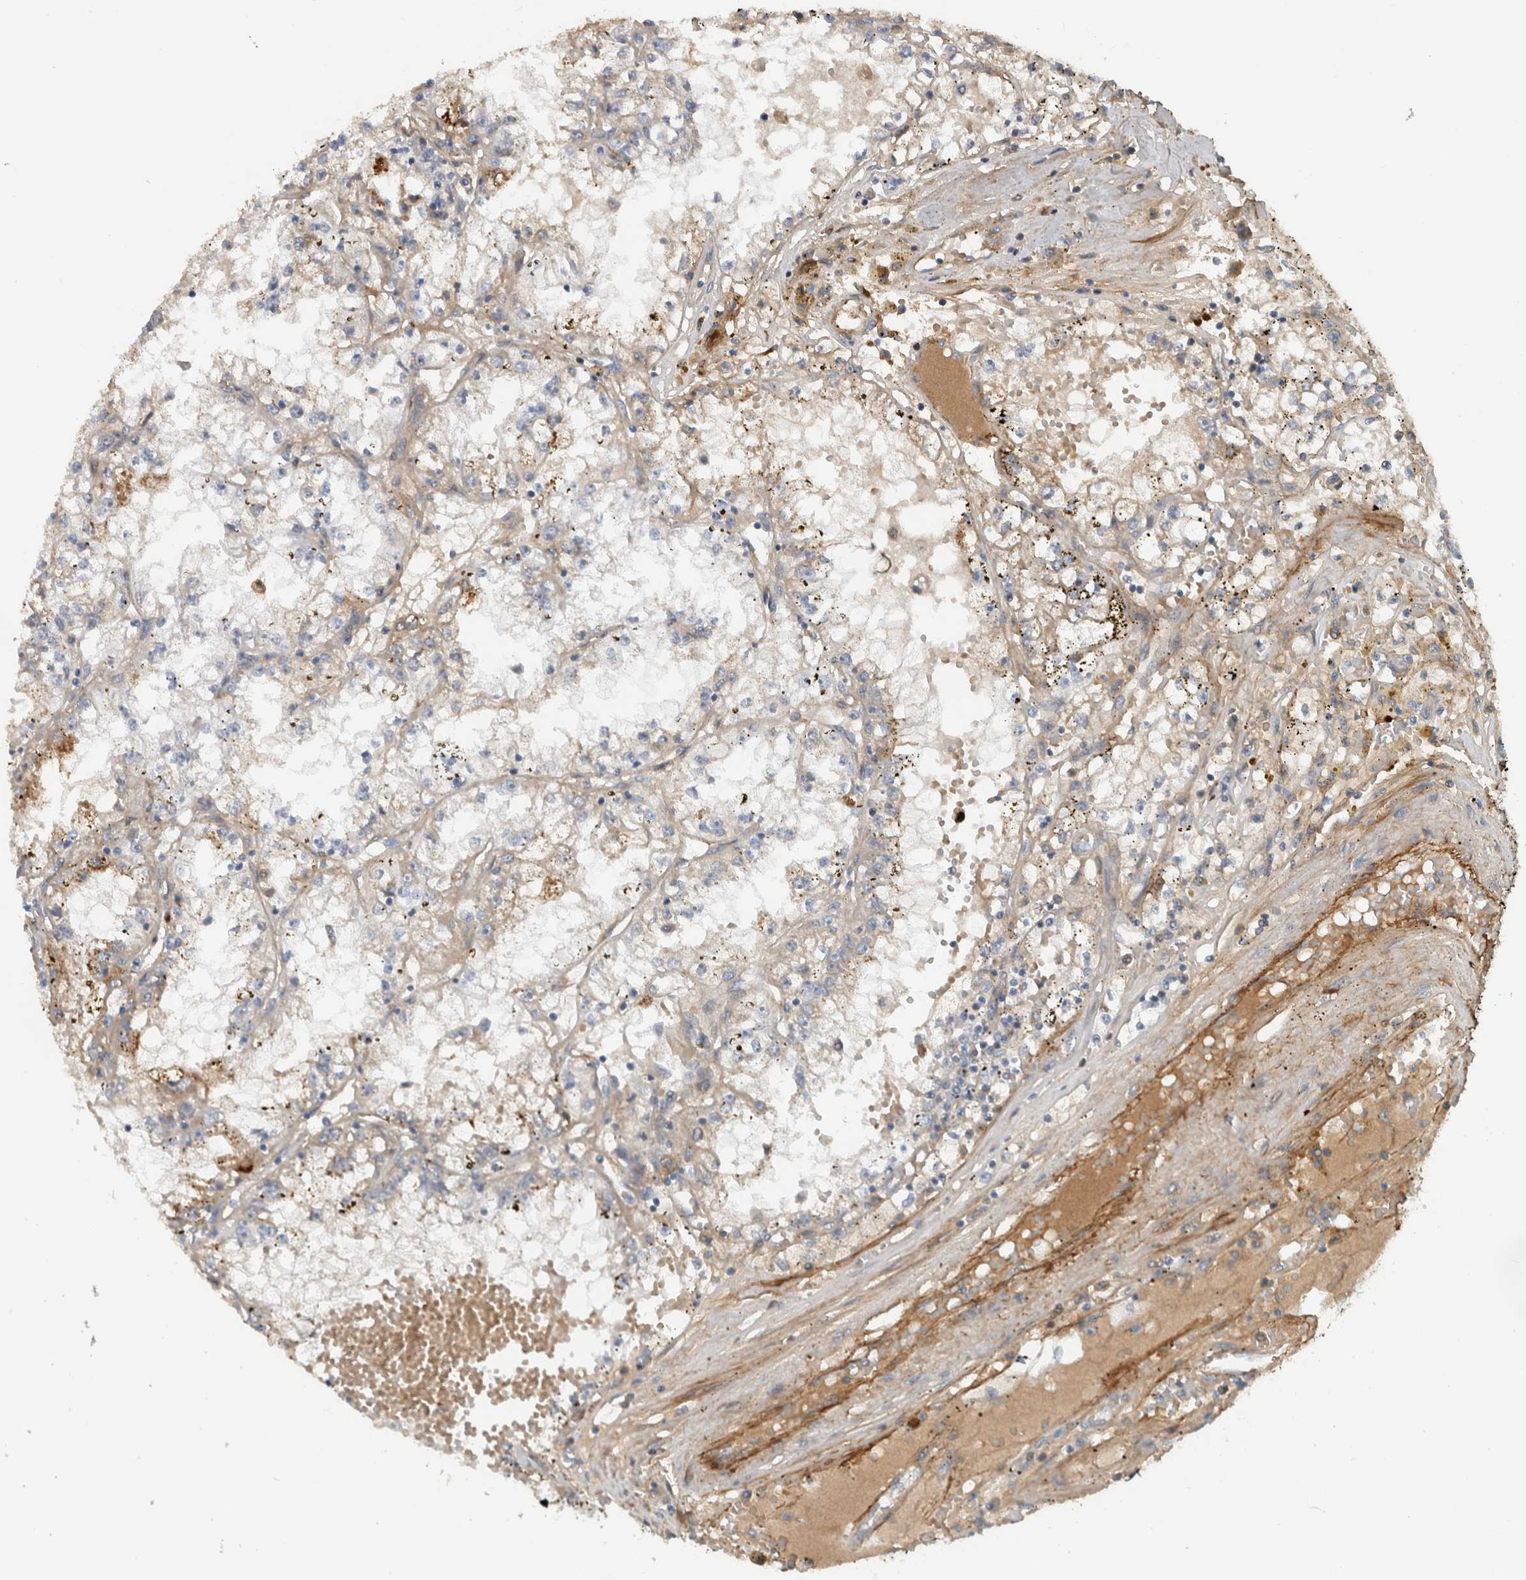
{"staining": {"intensity": "weak", "quantity": "<25%", "location": "cytoplasmic/membranous"}, "tissue": "renal cancer", "cell_type": "Tumor cells", "image_type": "cancer", "snomed": [{"axis": "morphology", "description": "Adenocarcinoma, NOS"}, {"axis": "topography", "description": "Kidney"}], "caption": "An image of adenocarcinoma (renal) stained for a protein shows no brown staining in tumor cells. (Brightfield microscopy of DAB (3,3'-diaminobenzidine) IHC at high magnification).", "gene": "FN1", "patient": {"sex": "male", "age": 56}}